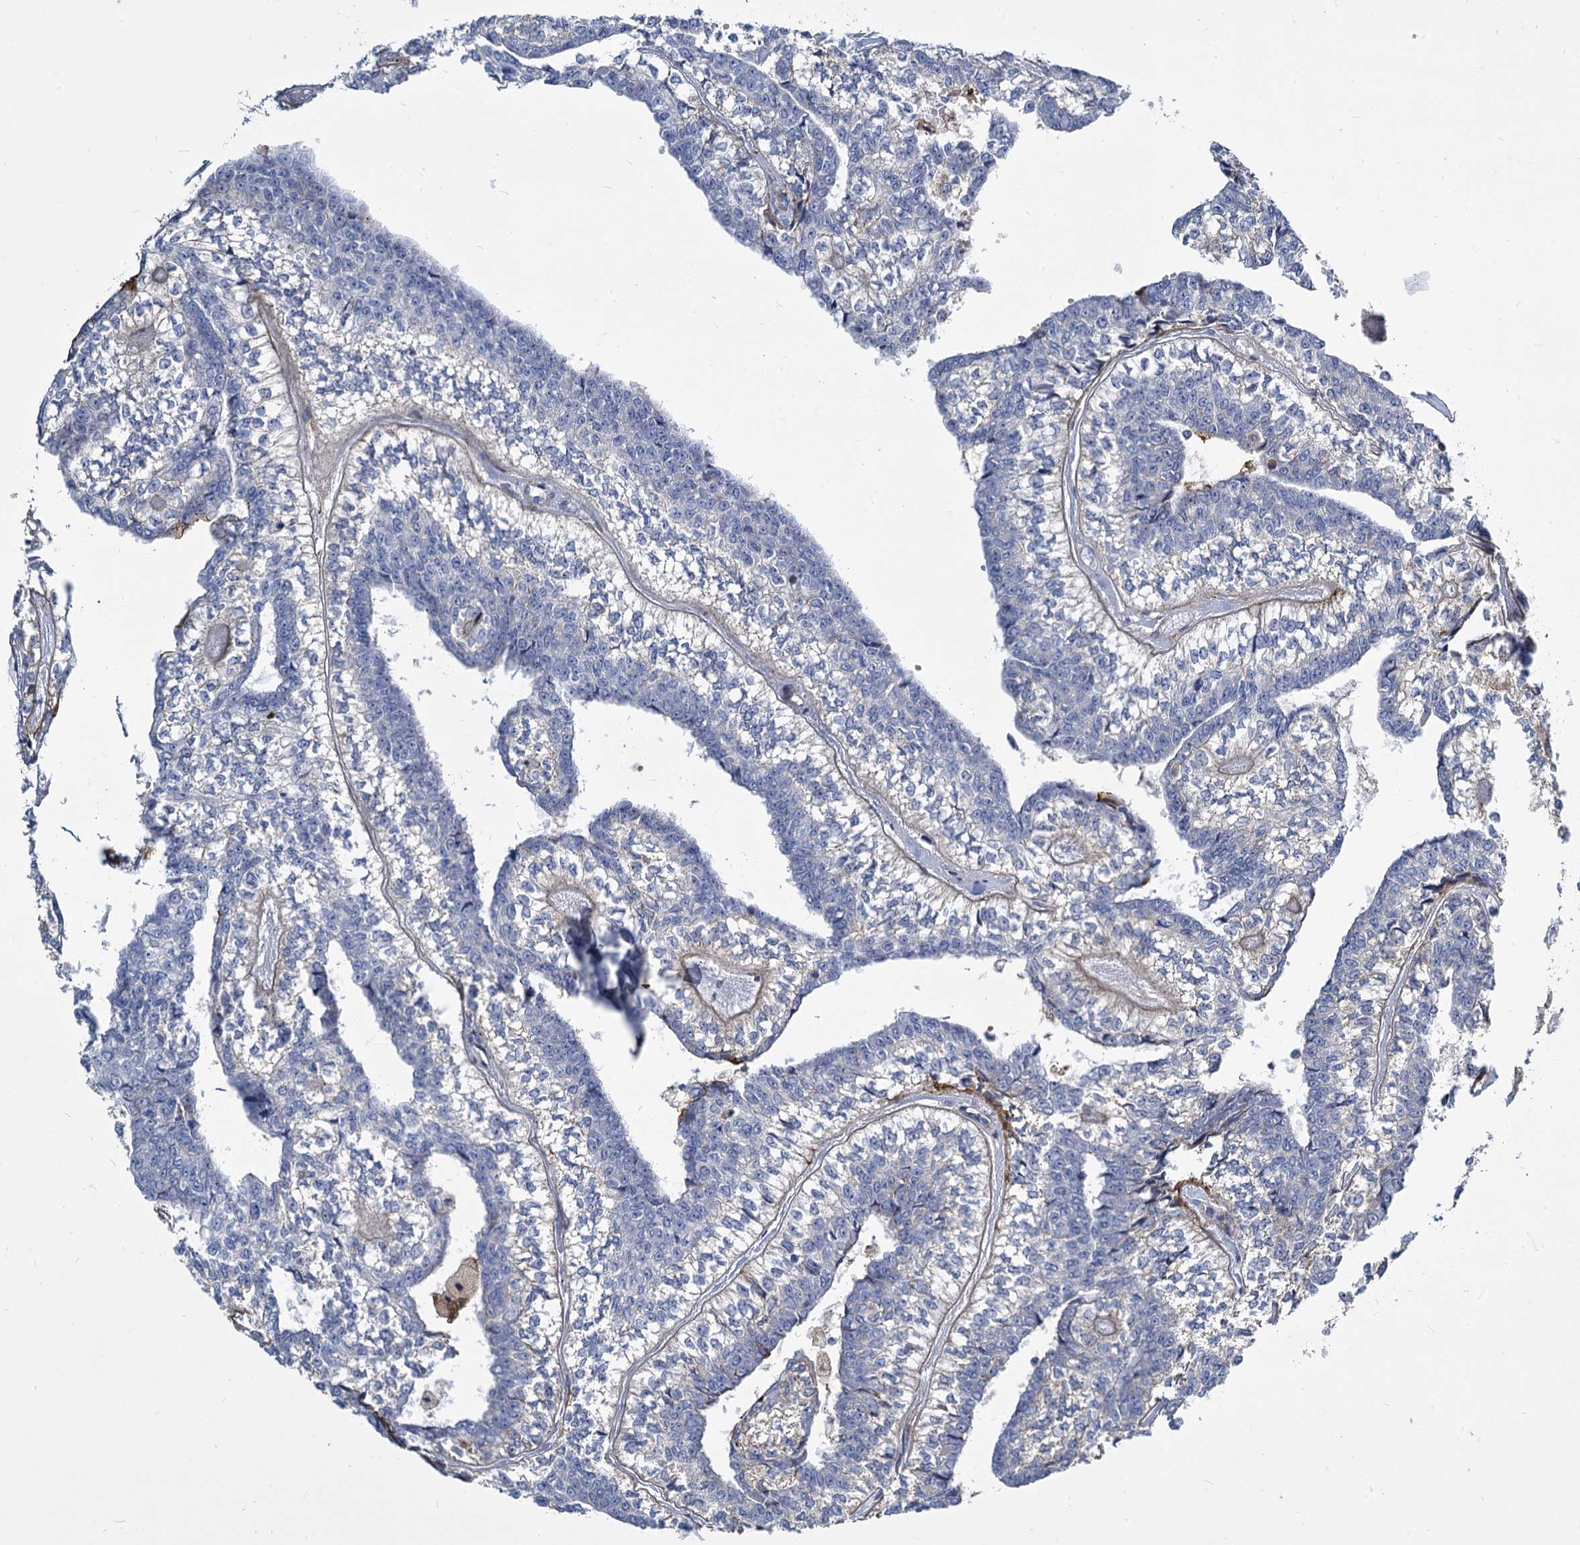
{"staining": {"intensity": "negative", "quantity": "none", "location": "none"}, "tissue": "head and neck cancer", "cell_type": "Tumor cells", "image_type": "cancer", "snomed": [{"axis": "morphology", "description": "Adenocarcinoma, NOS"}, {"axis": "topography", "description": "Head-Neck"}], "caption": "There is no significant expression in tumor cells of head and neck cancer (adenocarcinoma). The staining is performed using DAB (3,3'-diaminobenzidine) brown chromogen with nuclei counter-stained in using hematoxylin.", "gene": "TRIM77", "patient": {"sex": "female", "age": 73}}